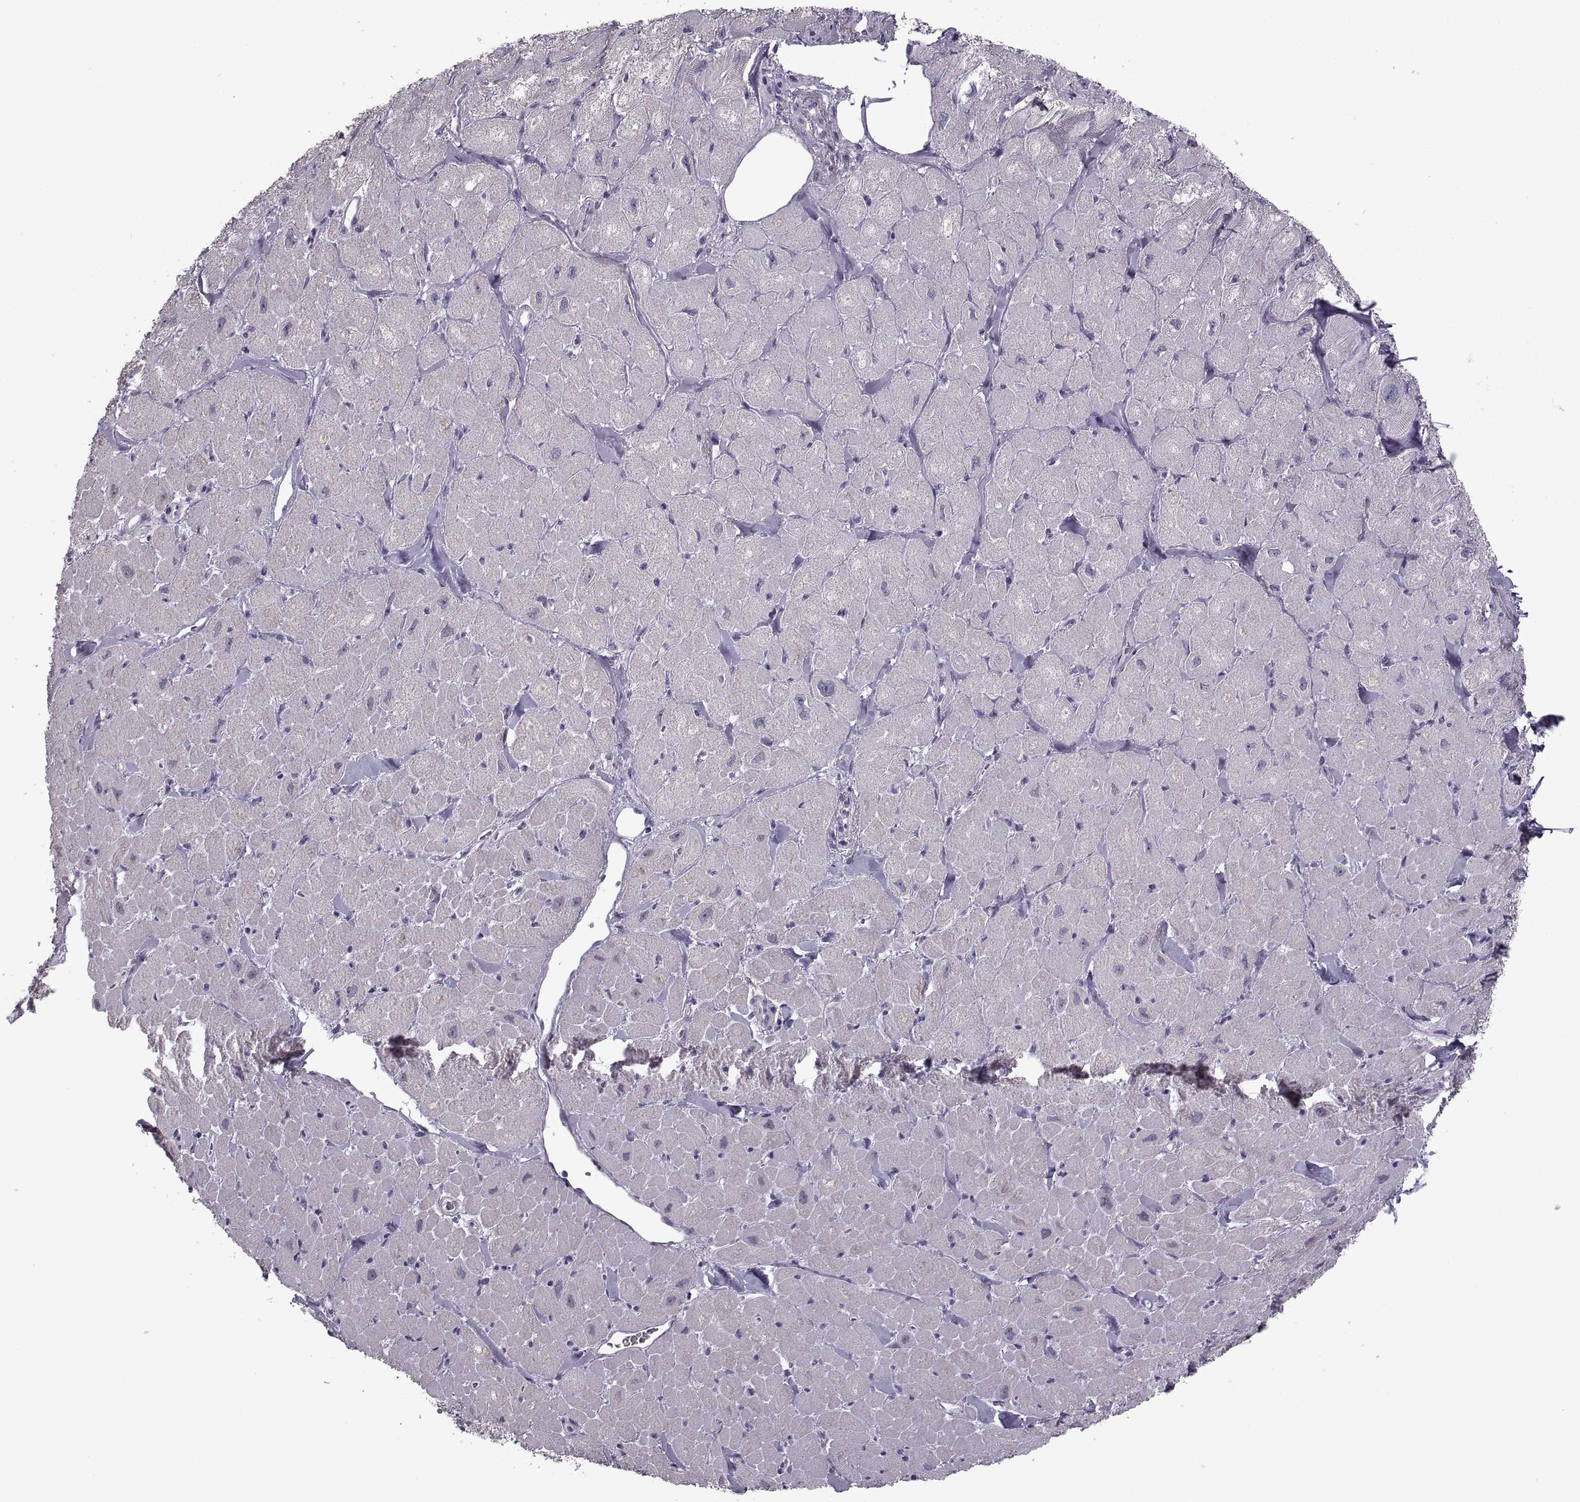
{"staining": {"intensity": "negative", "quantity": "none", "location": "none"}, "tissue": "heart muscle", "cell_type": "Cardiomyocytes", "image_type": "normal", "snomed": [{"axis": "morphology", "description": "Normal tissue, NOS"}, {"axis": "topography", "description": "Heart"}], "caption": "DAB (3,3'-diaminobenzidine) immunohistochemical staining of normal human heart muscle displays no significant staining in cardiomyocytes.", "gene": "PAGE2B", "patient": {"sex": "male", "age": 60}}